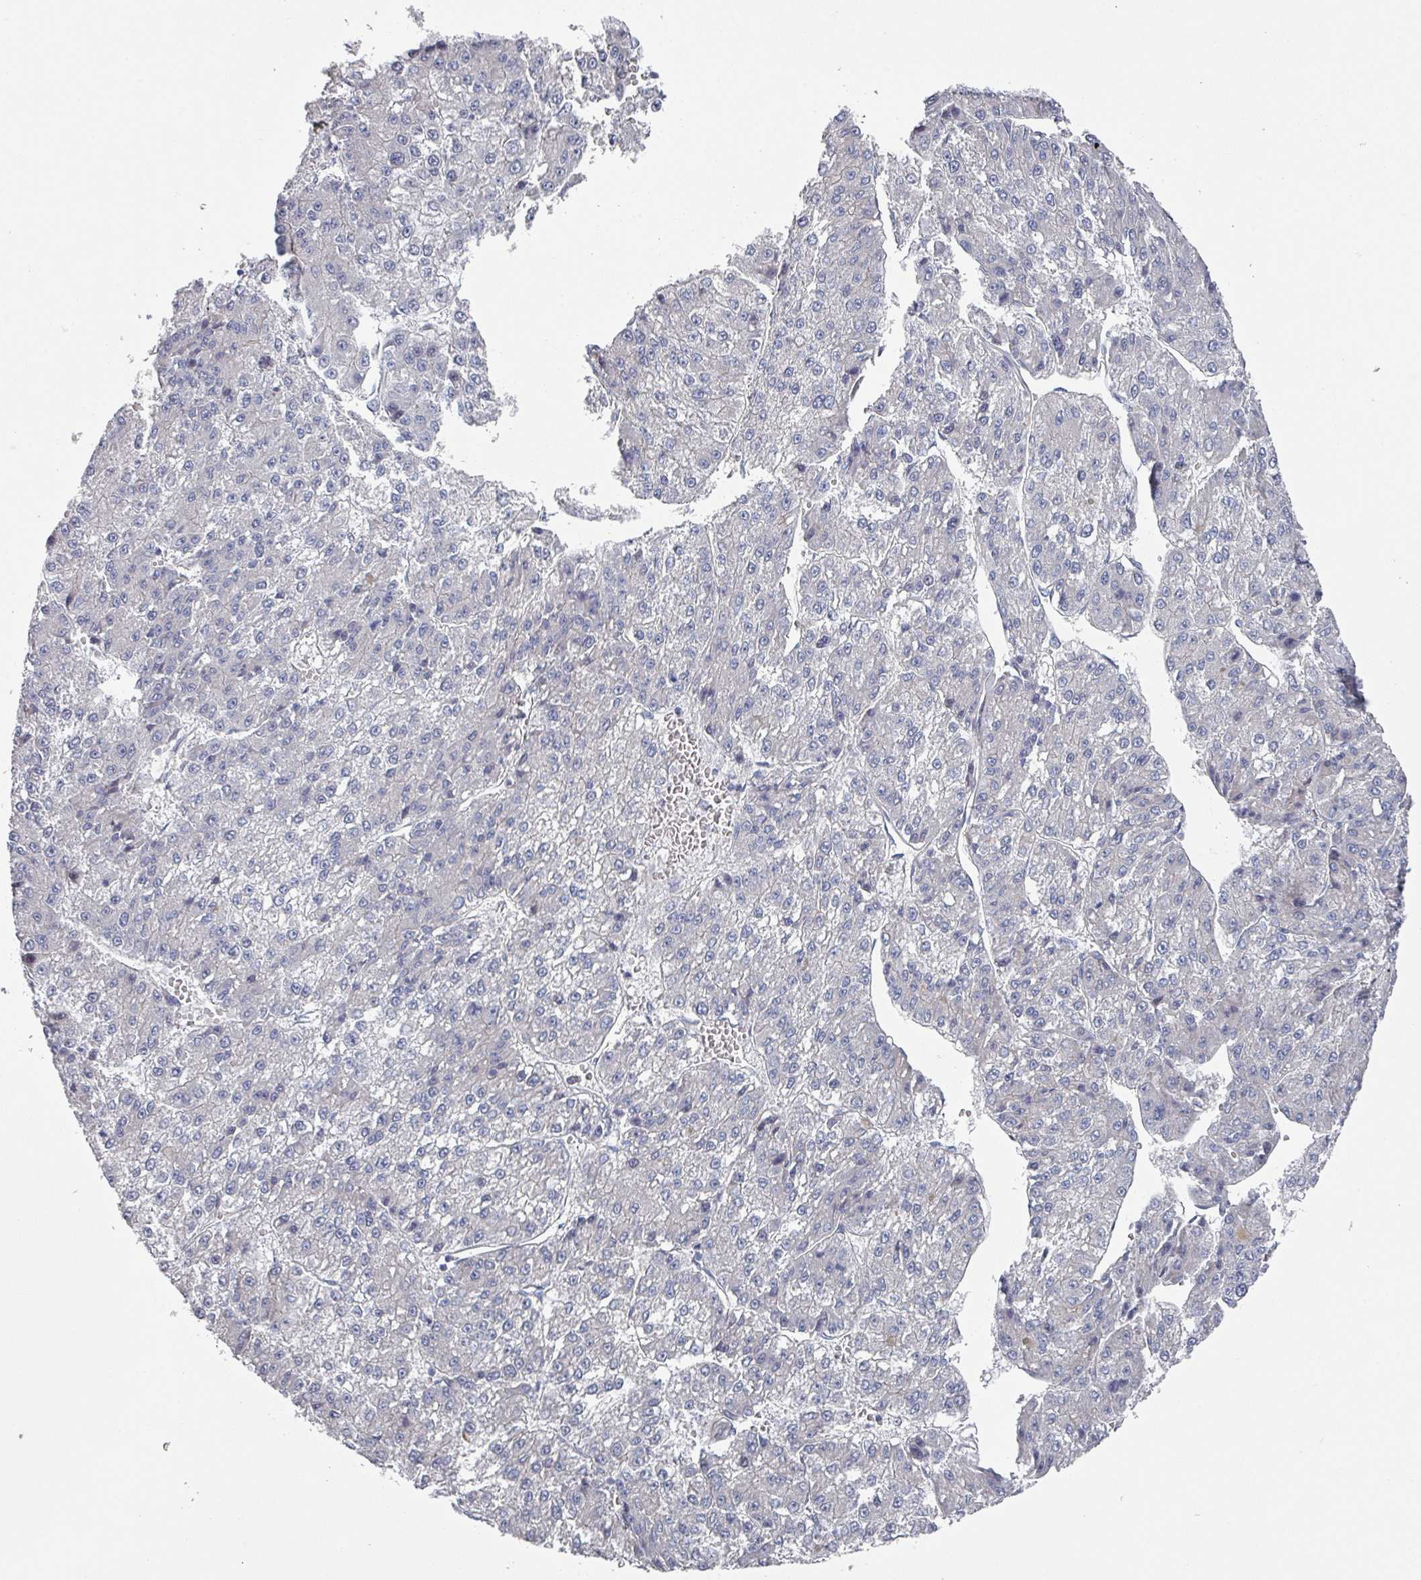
{"staining": {"intensity": "negative", "quantity": "none", "location": "none"}, "tissue": "liver cancer", "cell_type": "Tumor cells", "image_type": "cancer", "snomed": [{"axis": "morphology", "description": "Carcinoma, Hepatocellular, NOS"}, {"axis": "topography", "description": "Liver"}], "caption": "This is an immunohistochemistry (IHC) photomicrograph of human liver cancer. There is no staining in tumor cells.", "gene": "EFL1", "patient": {"sex": "female", "age": 73}}